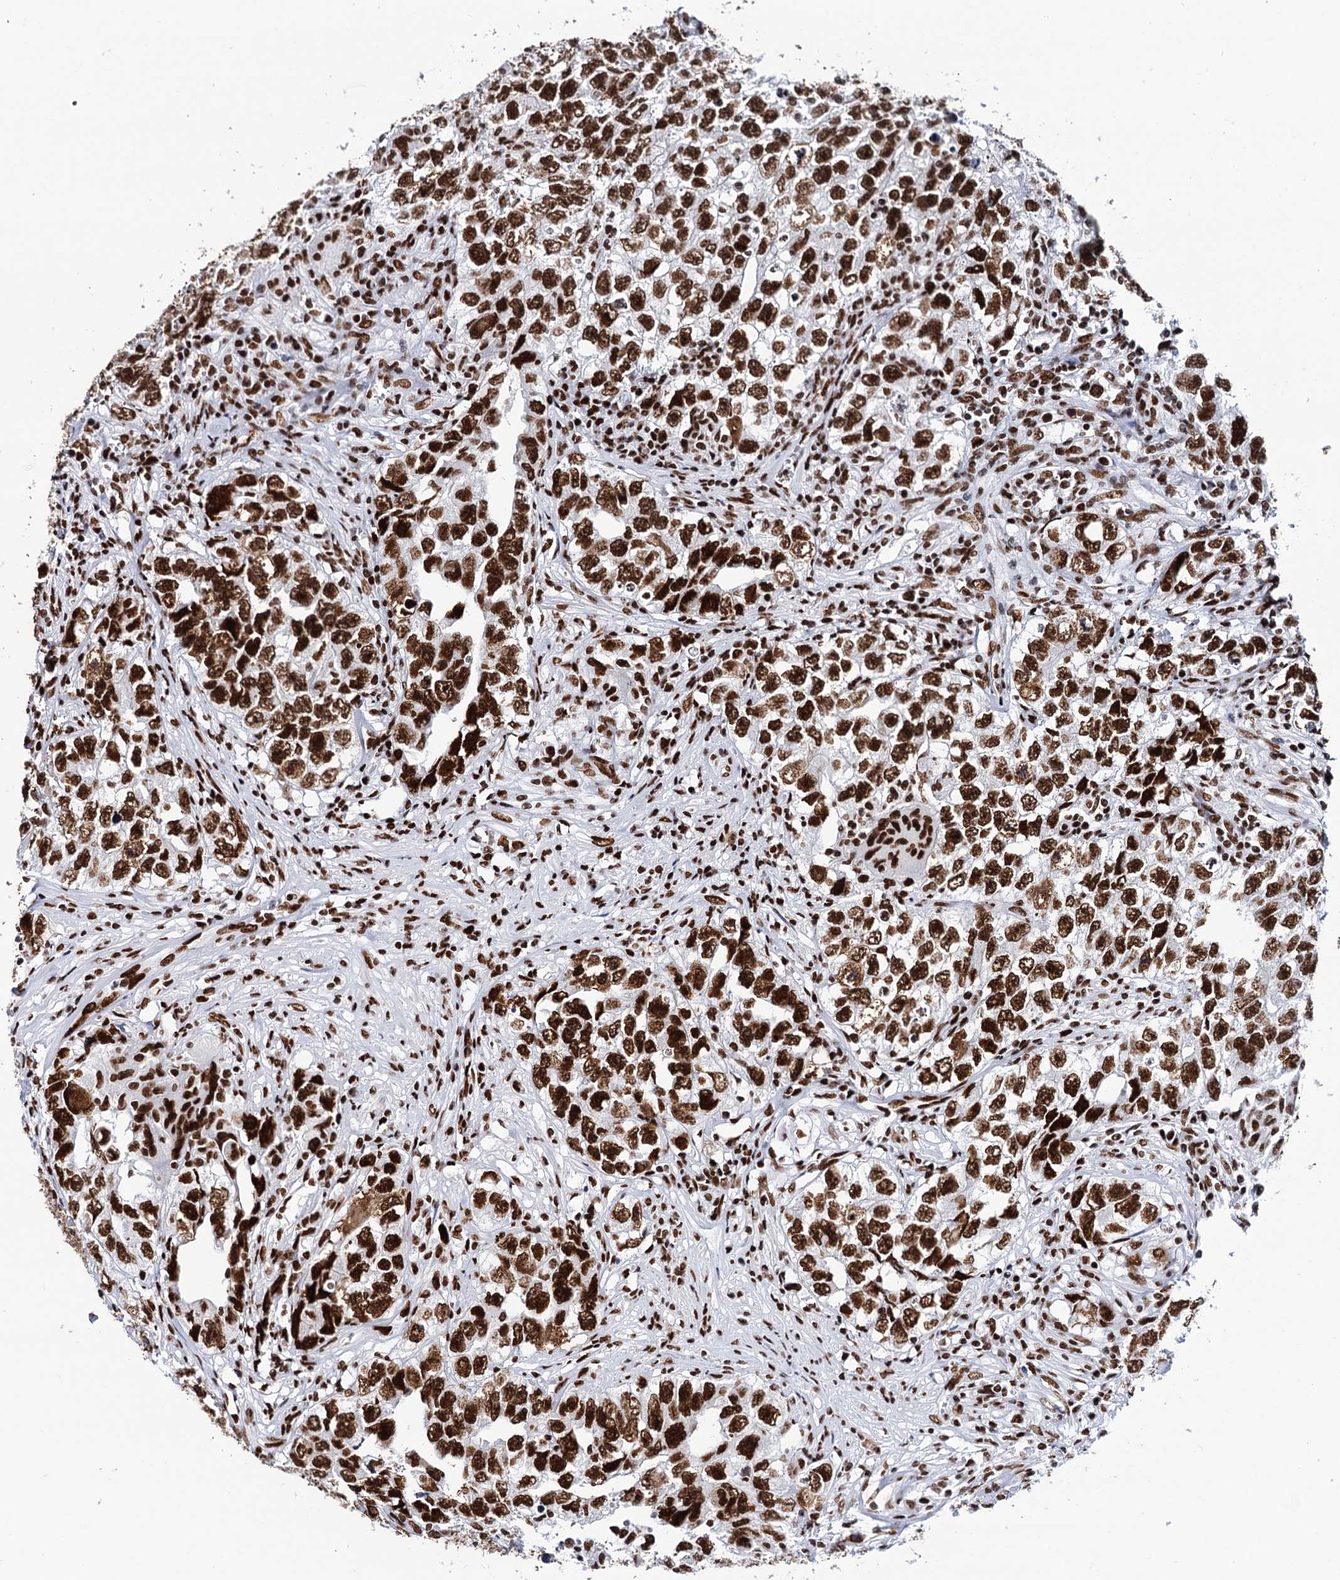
{"staining": {"intensity": "strong", "quantity": ">75%", "location": "nuclear"}, "tissue": "testis cancer", "cell_type": "Tumor cells", "image_type": "cancer", "snomed": [{"axis": "morphology", "description": "Seminoma, NOS"}, {"axis": "morphology", "description": "Carcinoma, Embryonal, NOS"}, {"axis": "topography", "description": "Testis"}], "caption": "Protein staining by IHC demonstrates strong nuclear staining in approximately >75% of tumor cells in testis cancer (embryonal carcinoma).", "gene": "MATR3", "patient": {"sex": "male", "age": 43}}